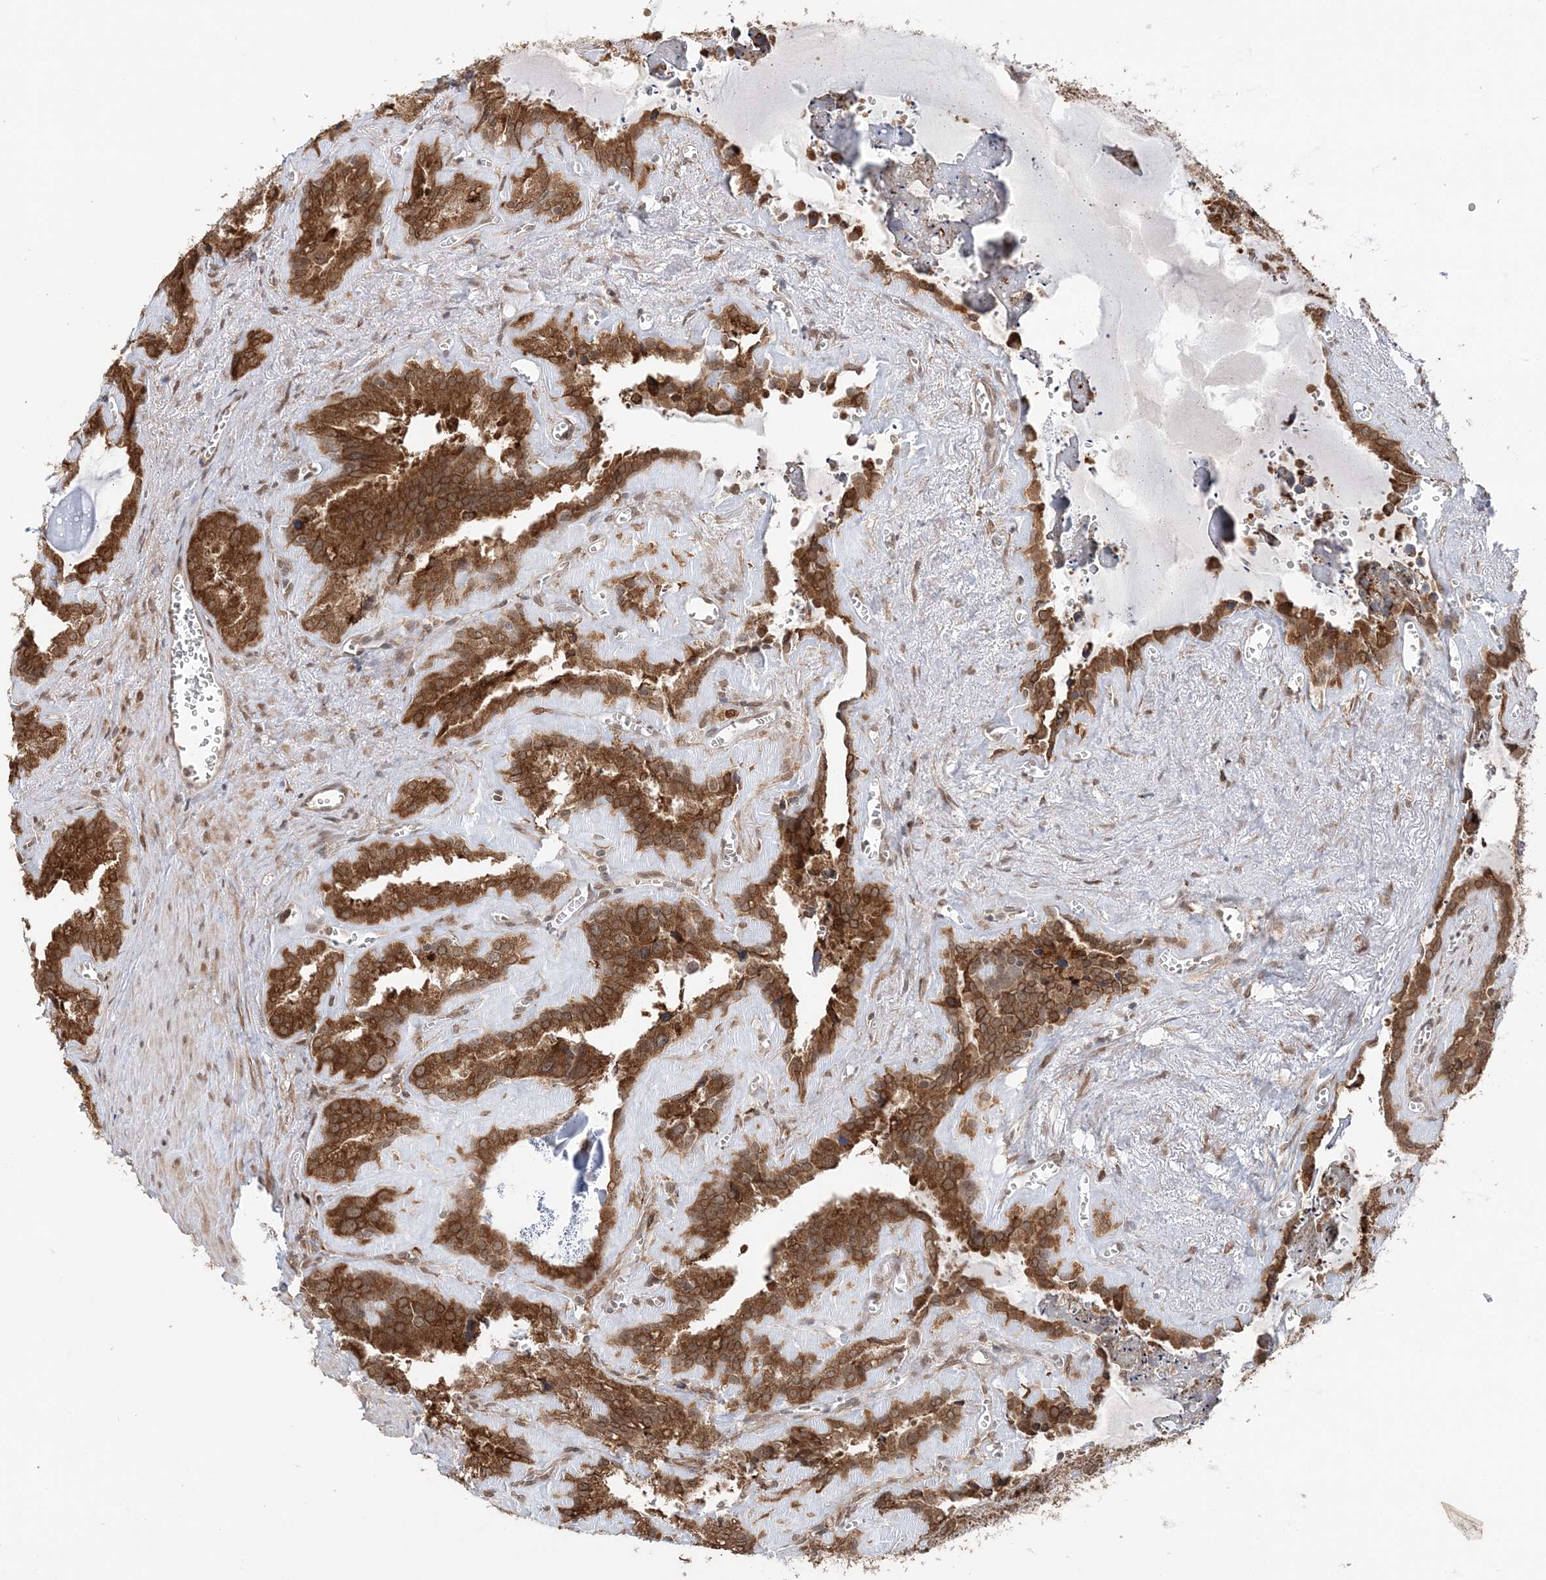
{"staining": {"intensity": "strong", "quantity": ">75%", "location": "cytoplasmic/membranous"}, "tissue": "seminal vesicle", "cell_type": "Glandular cells", "image_type": "normal", "snomed": [{"axis": "morphology", "description": "Normal tissue, NOS"}, {"axis": "topography", "description": "Prostate"}, {"axis": "topography", "description": "Seminal veicle"}], "caption": "A micrograph of seminal vesicle stained for a protein shows strong cytoplasmic/membranous brown staining in glandular cells. The protein is shown in brown color, while the nuclei are stained blue.", "gene": "TMED10", "patient": {"sex": "male", "age": 59}}